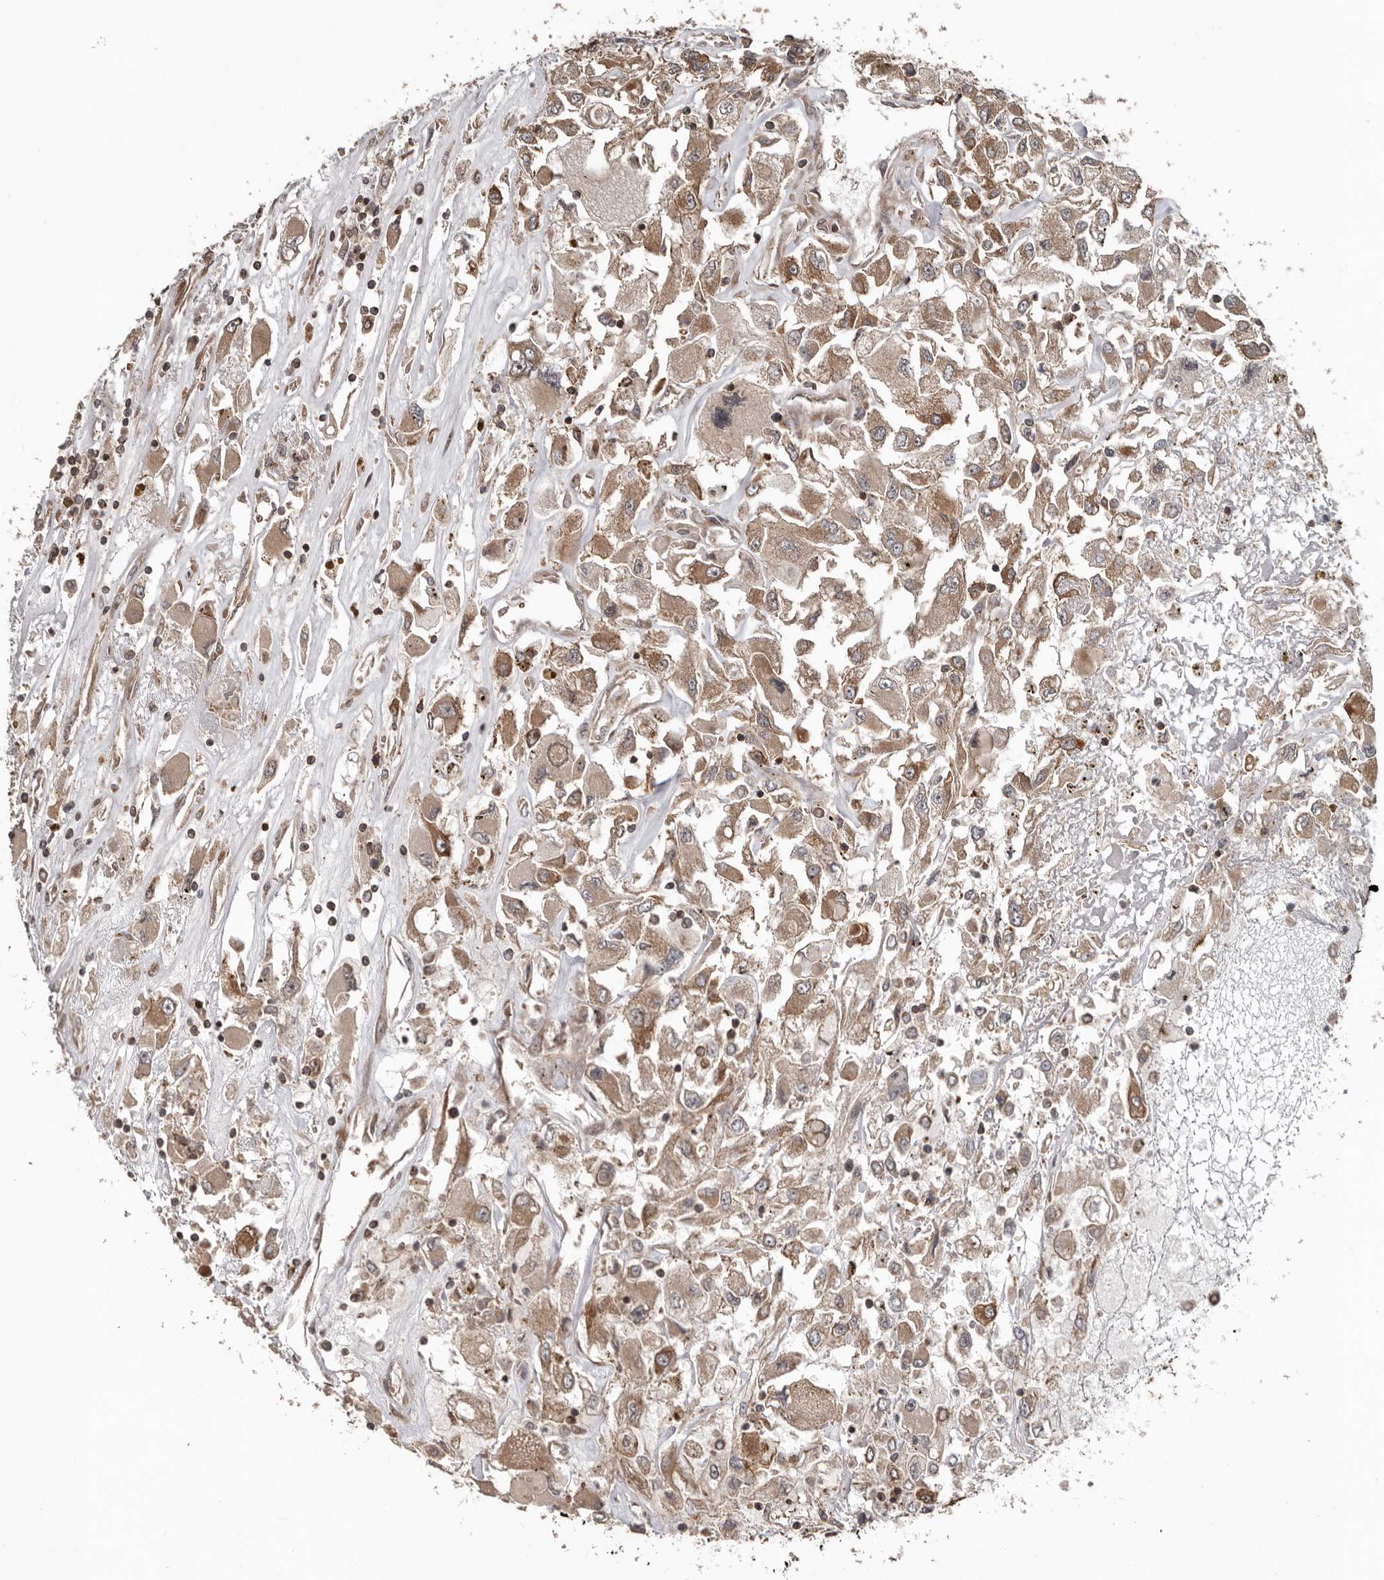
{"staining": {"intensity": "moderate", "quantity": ">75%", "location": "cytoplasmic/membranous"}, "tissue": "renal cancer", "cell_type": "Tumor cells", "image_type": "cancer", "snomed": [{"axis": "morphology", "description": "Adenocarcinoma, NOS"}, {"axis": "topography", "description": "Kidney"}], "caption": "Renal adenocarcinoma was stained to show a protein in brown. There is medium levels of moderate cytoplasmic/membranous expression in about >75% of tumor cells.", "gene": "CCDC190", "patient": {"sex": "female", "age": 52}}